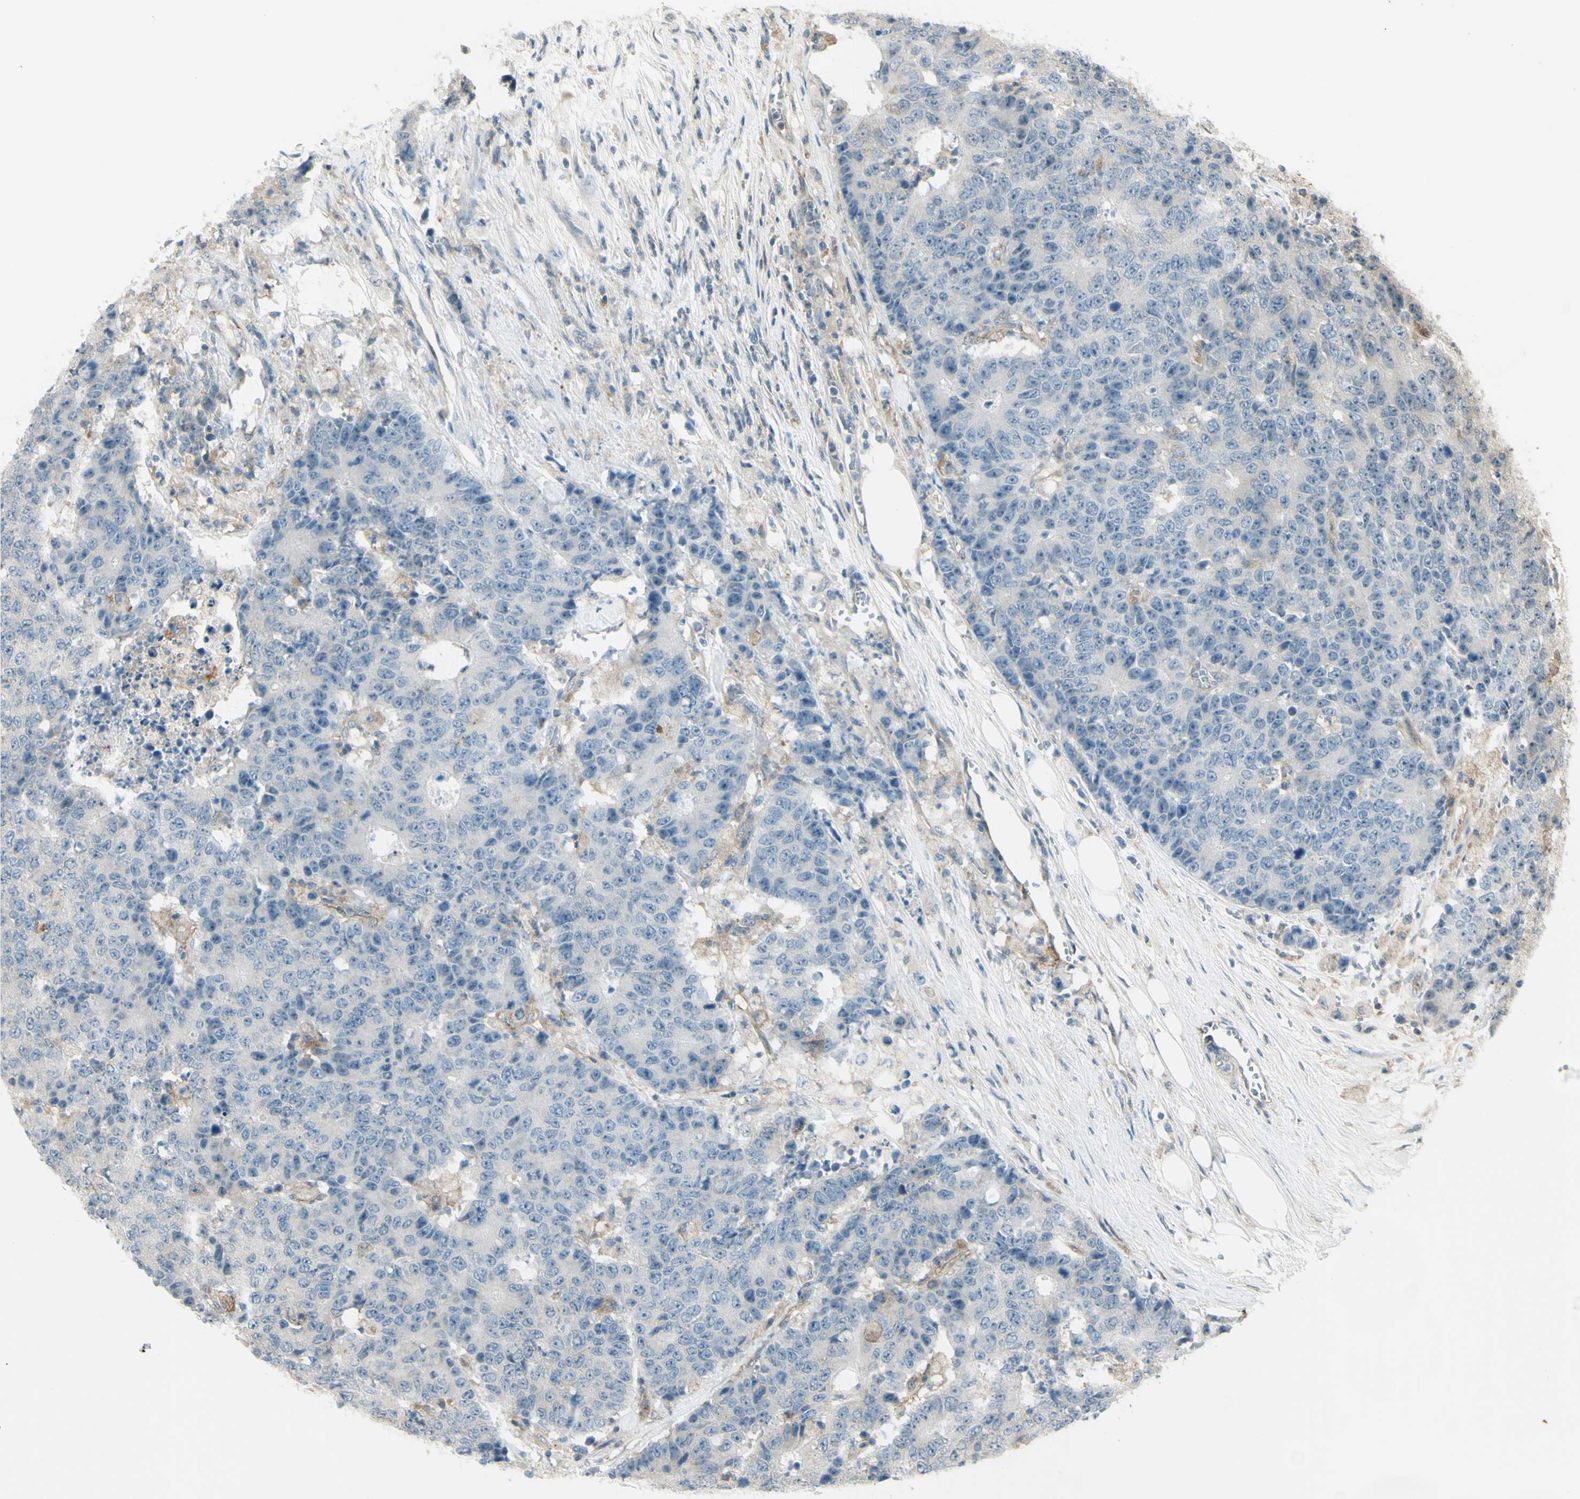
{"staining": {"intensity": "weak", "quantity": "<25%", "location": "cytoplasmic/membranous"}, "tissue": "colorectal cancer", "cell_type": "Tumor cells", "image_type": "cancer", "snomed": [{"axis": "morphology", "description": "Adenocarcinoma, NOS"}, {"axis": "topography", "description": "Colon"}], "caption": "Immunohistochemical staining of colorectal adenocarcinoma demonstrates no significant expression in tumor cells. Nuclei are stained in blue.", "gene": "FXYD5", "patient": {"sex": "female", "age": 86}}